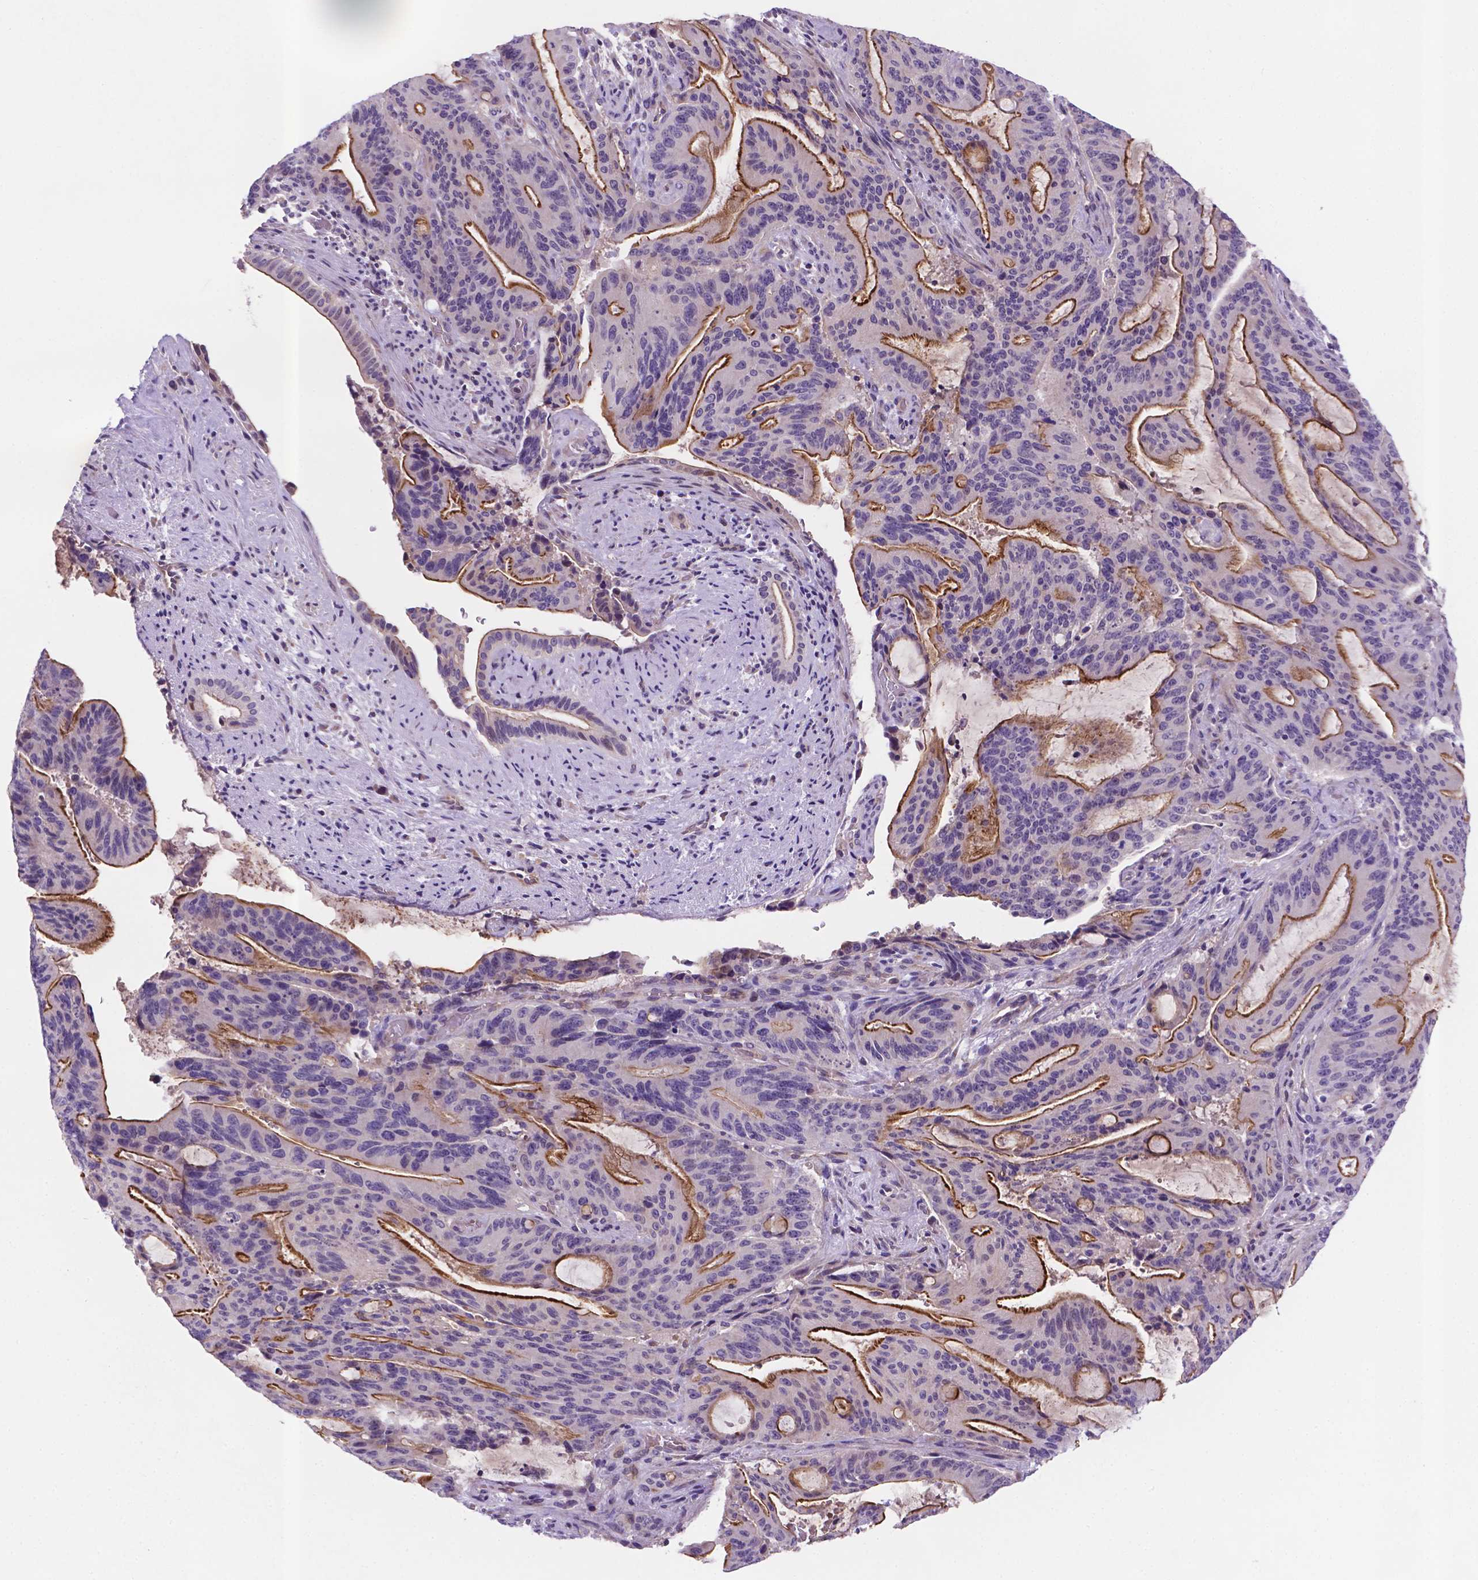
{"staining": {"intensity": "weak", "quantity": ">75%", "location": "cytoplasmic/membranous"}, "tissue": "liver cancer", "cell_type": "Tumor cells", "image_type": "cancer", "snomed": [{"axis": "morphology", "description": "Cholangiocarcinoma"}, {"axis": "topography", "description": "Liver"}], "caption": "Liver cancer (cholangiocarcinoma) stained with DAB (3,3'-diaminobenzidine) IHC demonstrates low levels of weak cytoplasmic/membranous staining in about >75% of tumor cells.", "gene": "TM4SF20", "patient": {"sex": "female", "age": 73}}